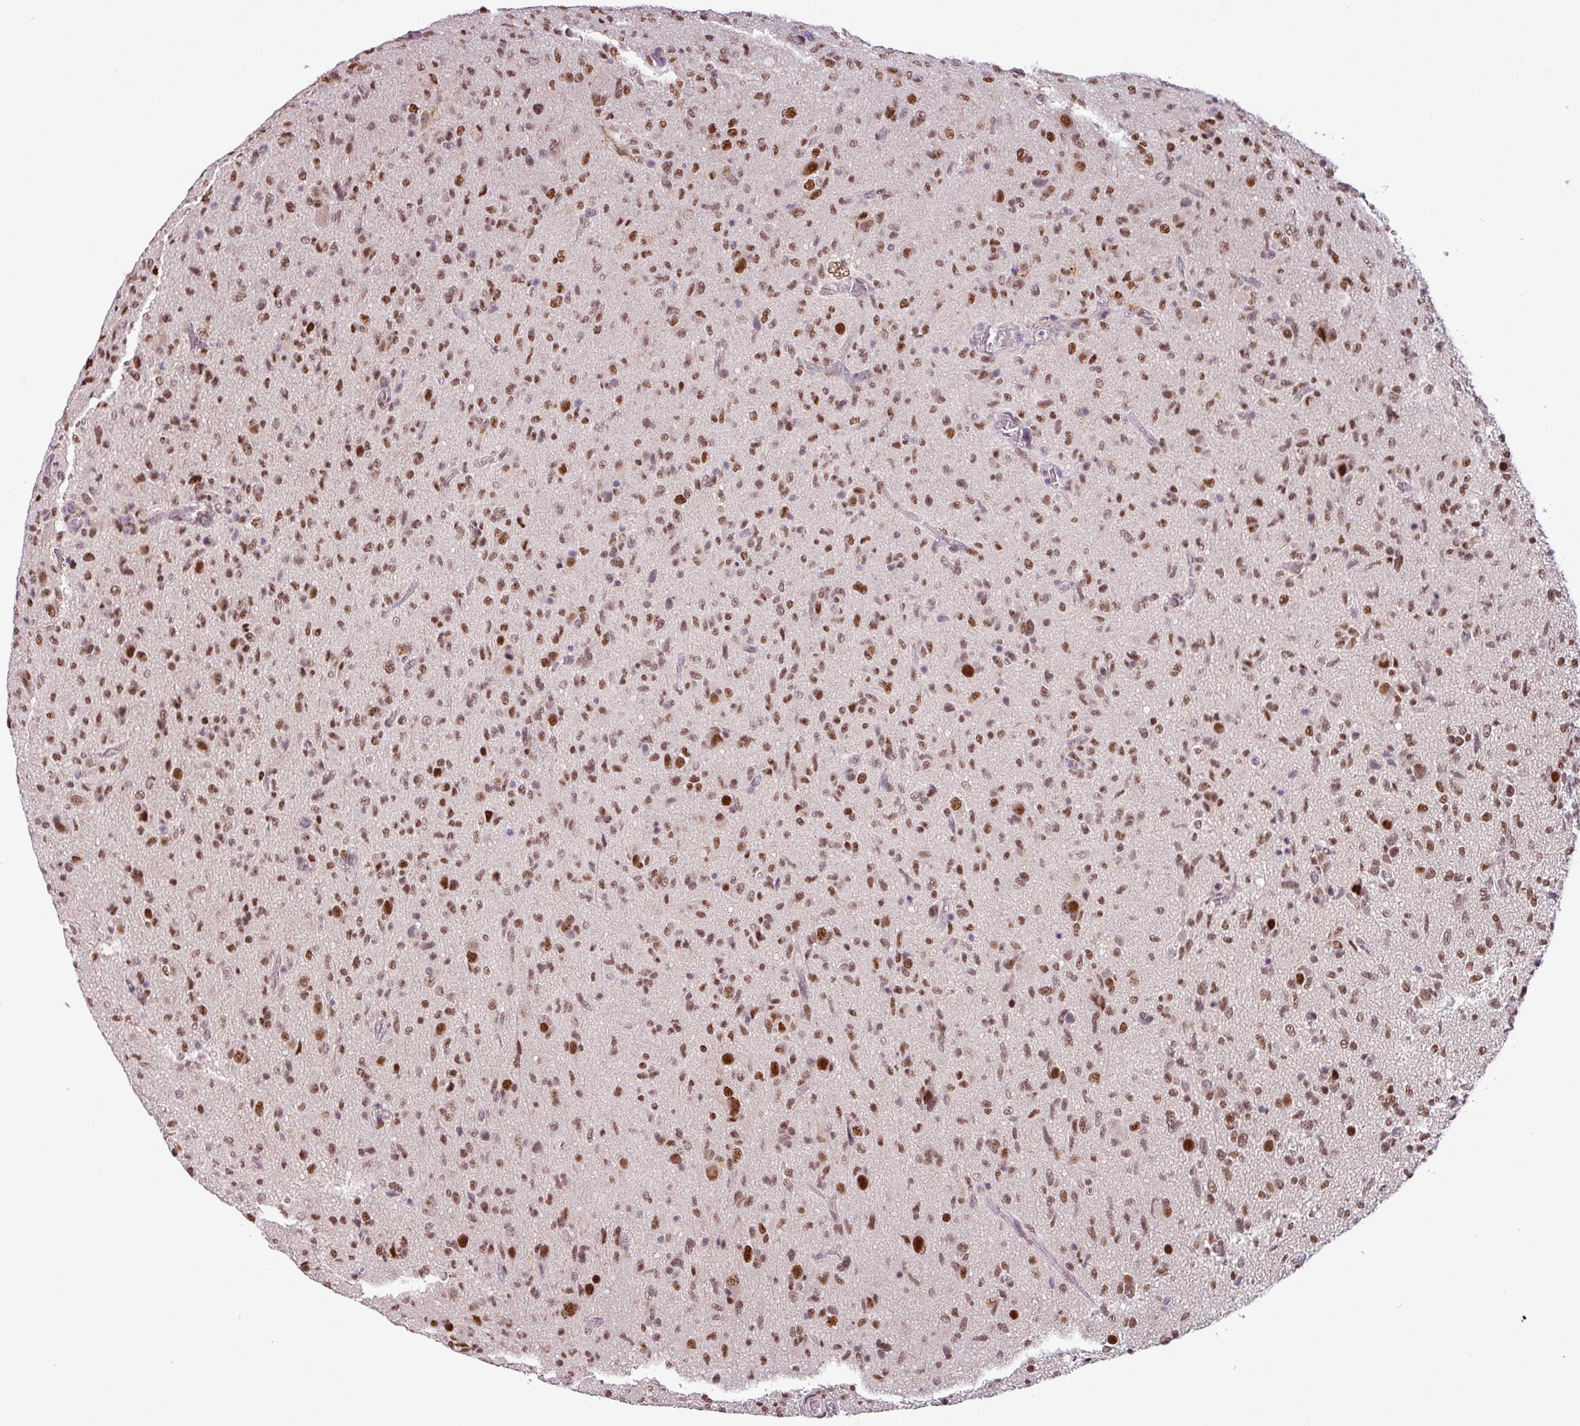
{"staining": {"intensity": "strong", "quantity": ">75%", "location": "nuclear"}, "tissue": "glioma", "cell_type": "Tumor cells", "image_type": "cancer", "snomed": [{"axis": "morphology", "description": "Glioma, malignant, High grade"}, {"axis": "topography", "description": "Brain"}], "caption": "DAB immunohistochemical staining of human high-grade glioma (malignant) exhibits strong nuclear protein expression in about >75% of tumor cells.", "gene": "IRF2BPL", "patient": {"sex": "female", "age": 57}}